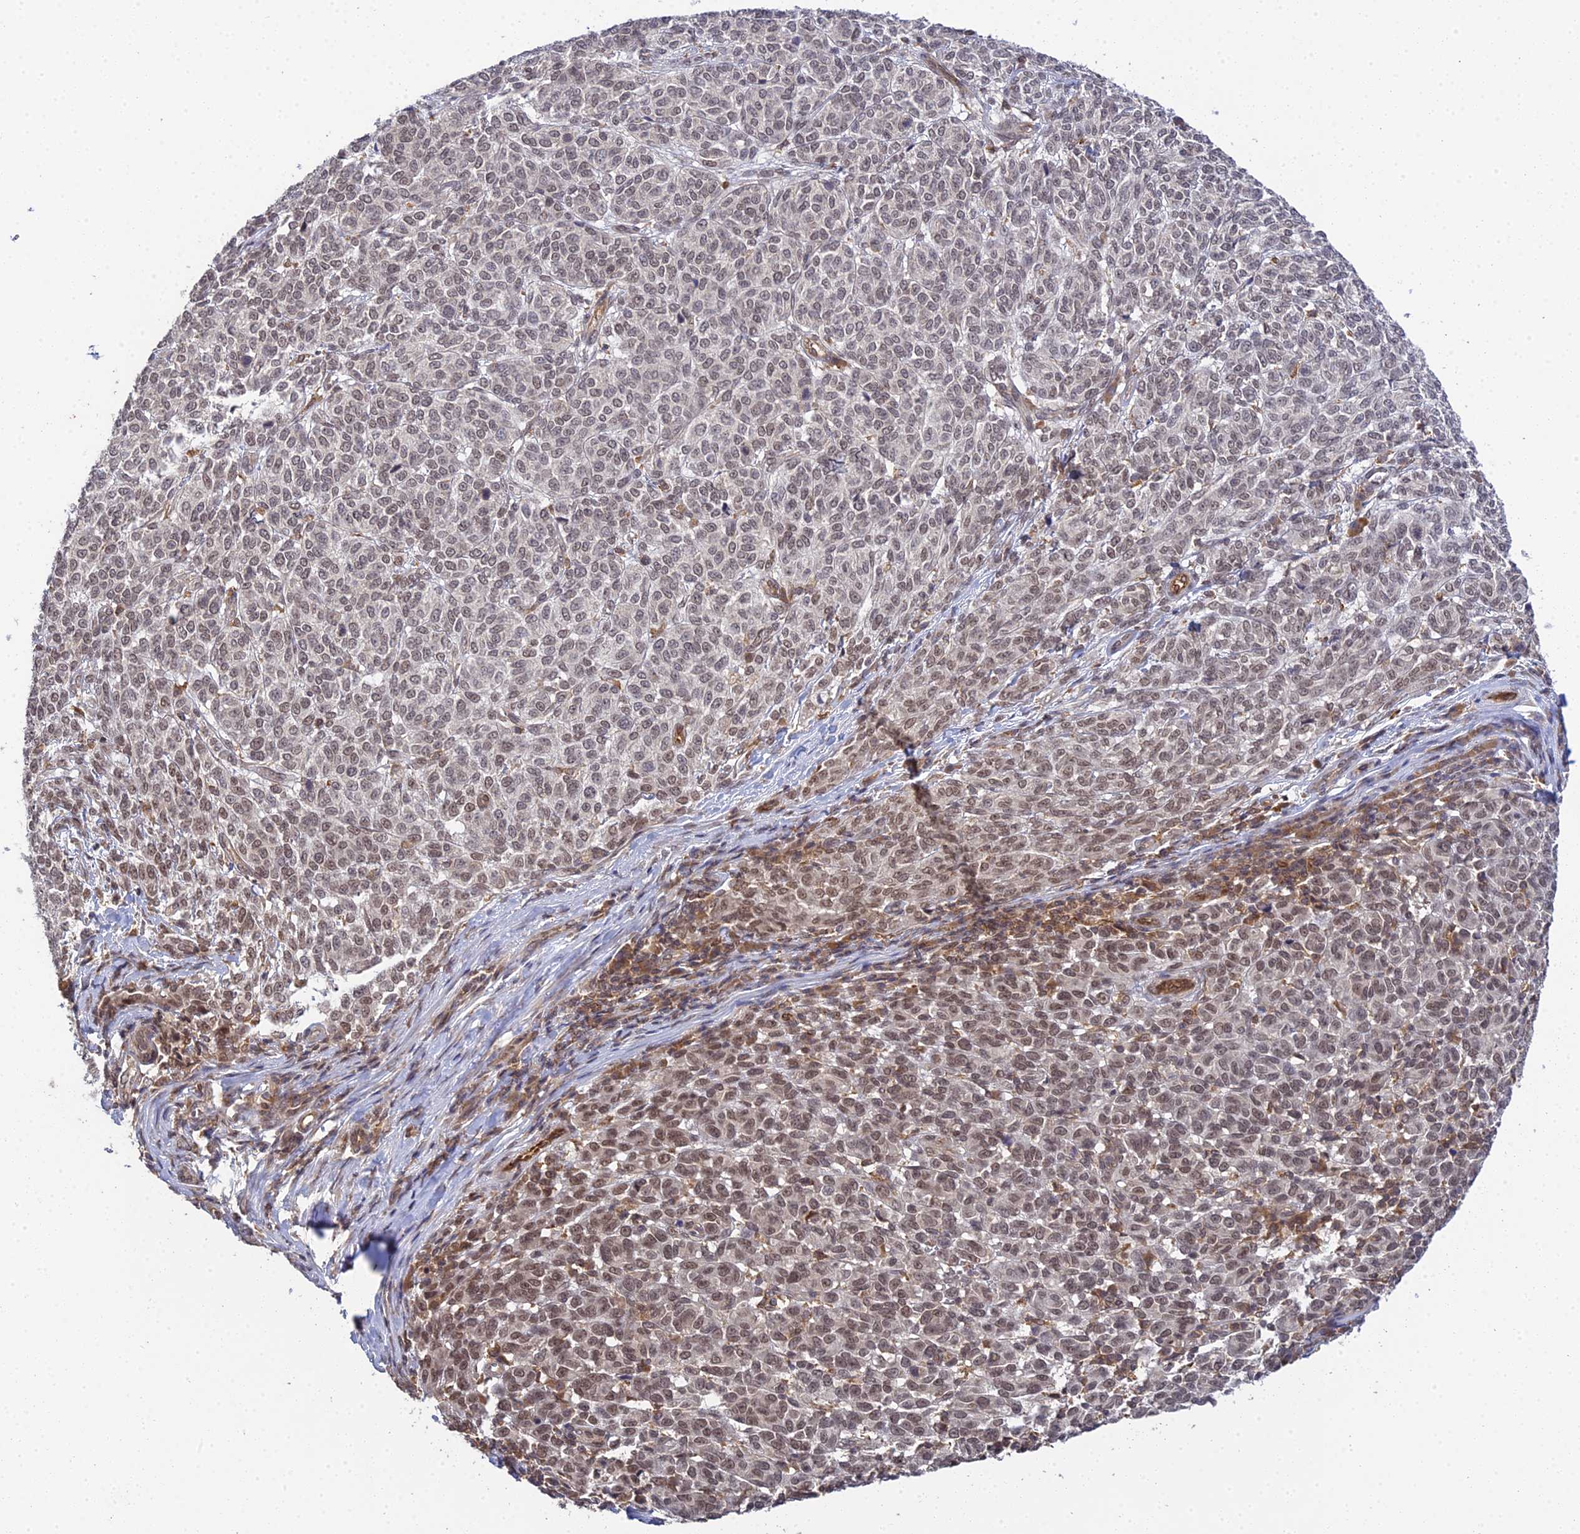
{"staining": {"intensity": "moderate", "quantity": ">75%", "location": "nuclear"}, "tissue": "melanoma", "cell_type": "Tumor cells", "image_type": "cancer", "snomed": [{"axis": "morphology", "description": "Malignant melanoma, NOS"}, {"axis": "topography", "description": "Skin"}], "caption": "Protein analysis of malignant melanoma tissue demonstrates moderate nuclear positivity in approximately >75% of tumor cells.", "gene": "TPRX1", "patient": {"sex": "male", "age": 49}}